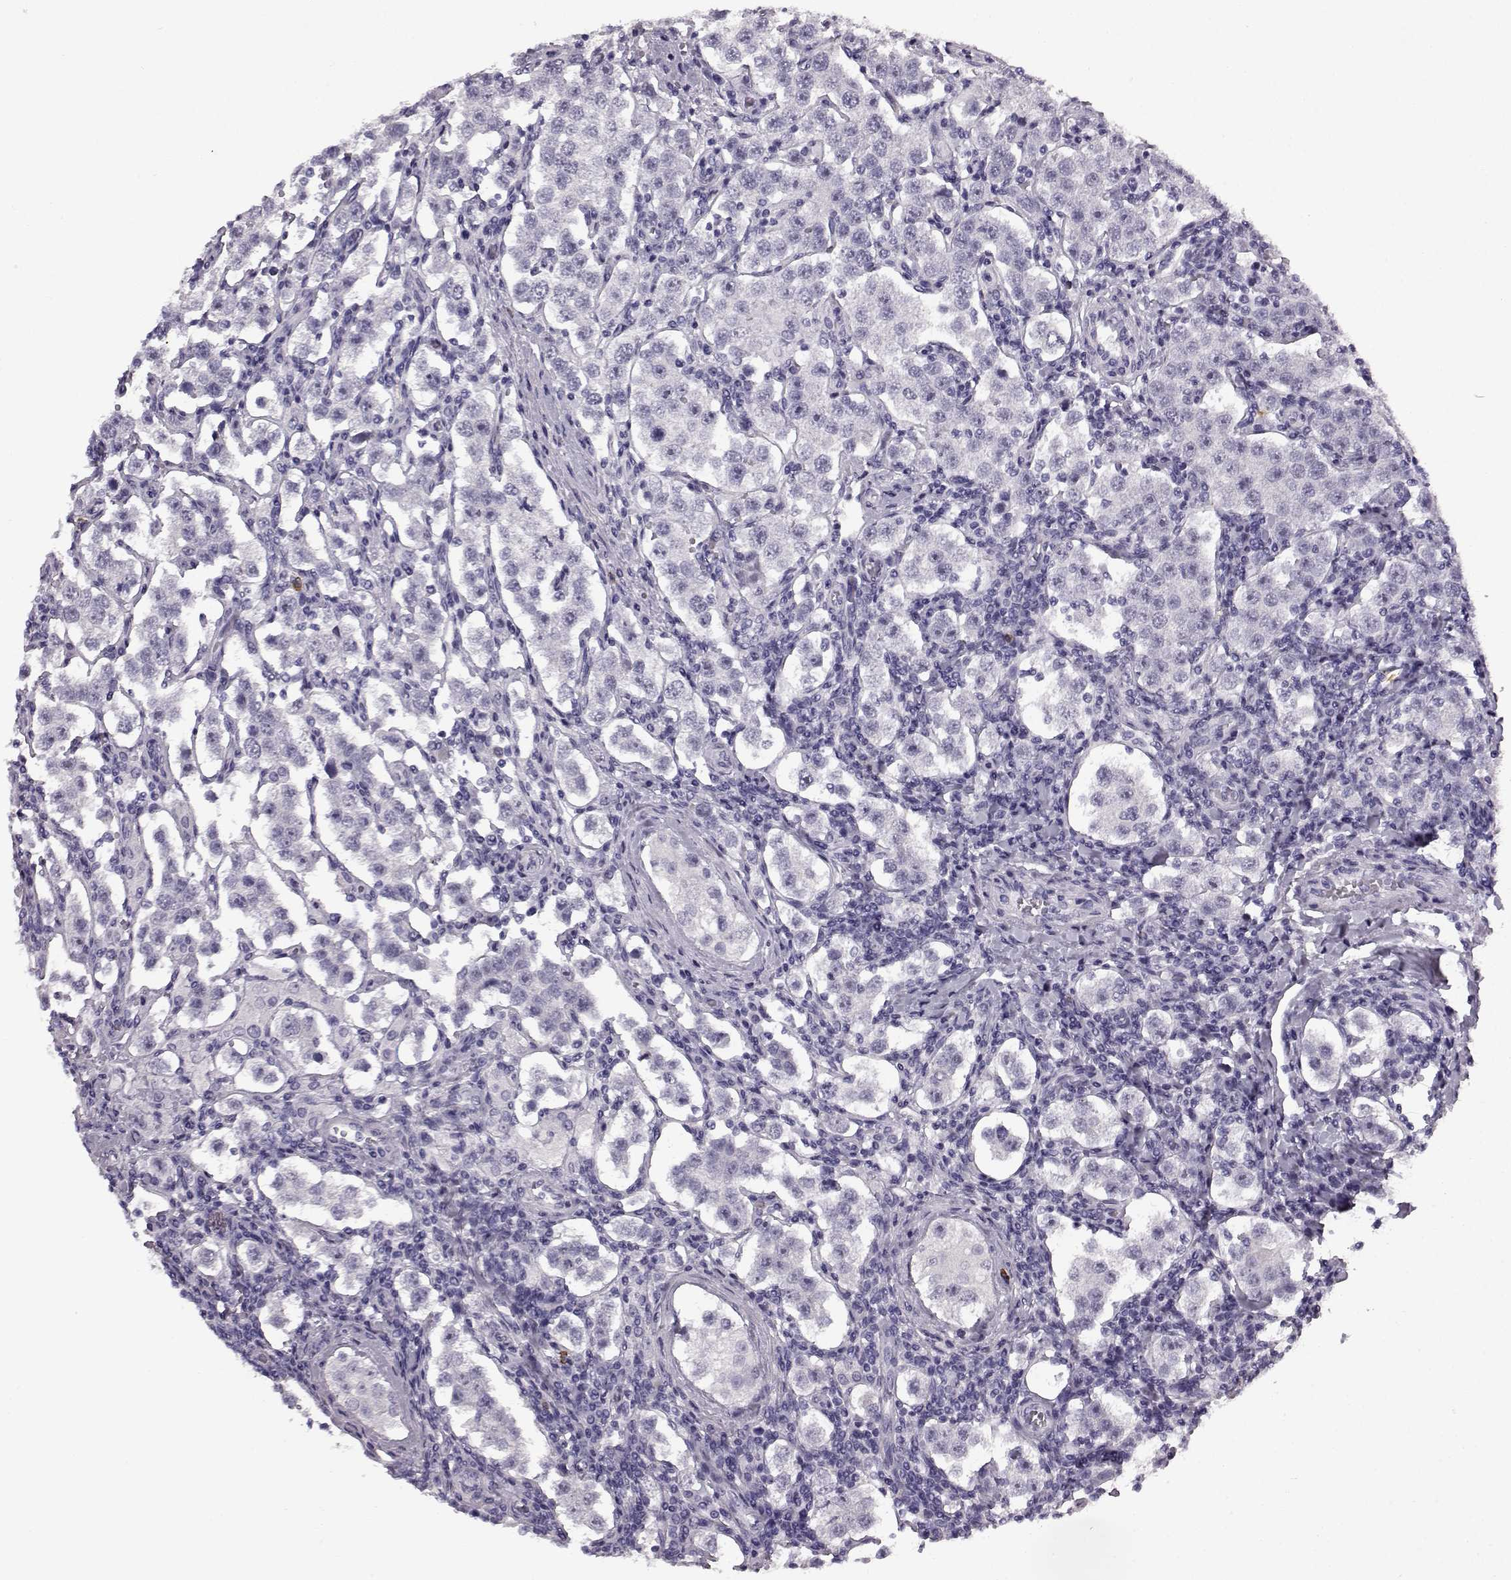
{"staining": {"intensity": "negative", "quantity": "none", "location": "none"}, "tissue": "testis cancer", "cell_type": "Tumor cells", "image_type": "cancer", "snomed": [{"axis": "morphology", "description": "Seminoma, NOS"}, {"axis": "topography", "description": "Testis"}], "caption": "This is an immunohistochemistry micrograph of seminoma (testis). There is no positivity in tumor cells.", "gene": "PRPH2", "patient": {"sex": "male", "age": 37}}